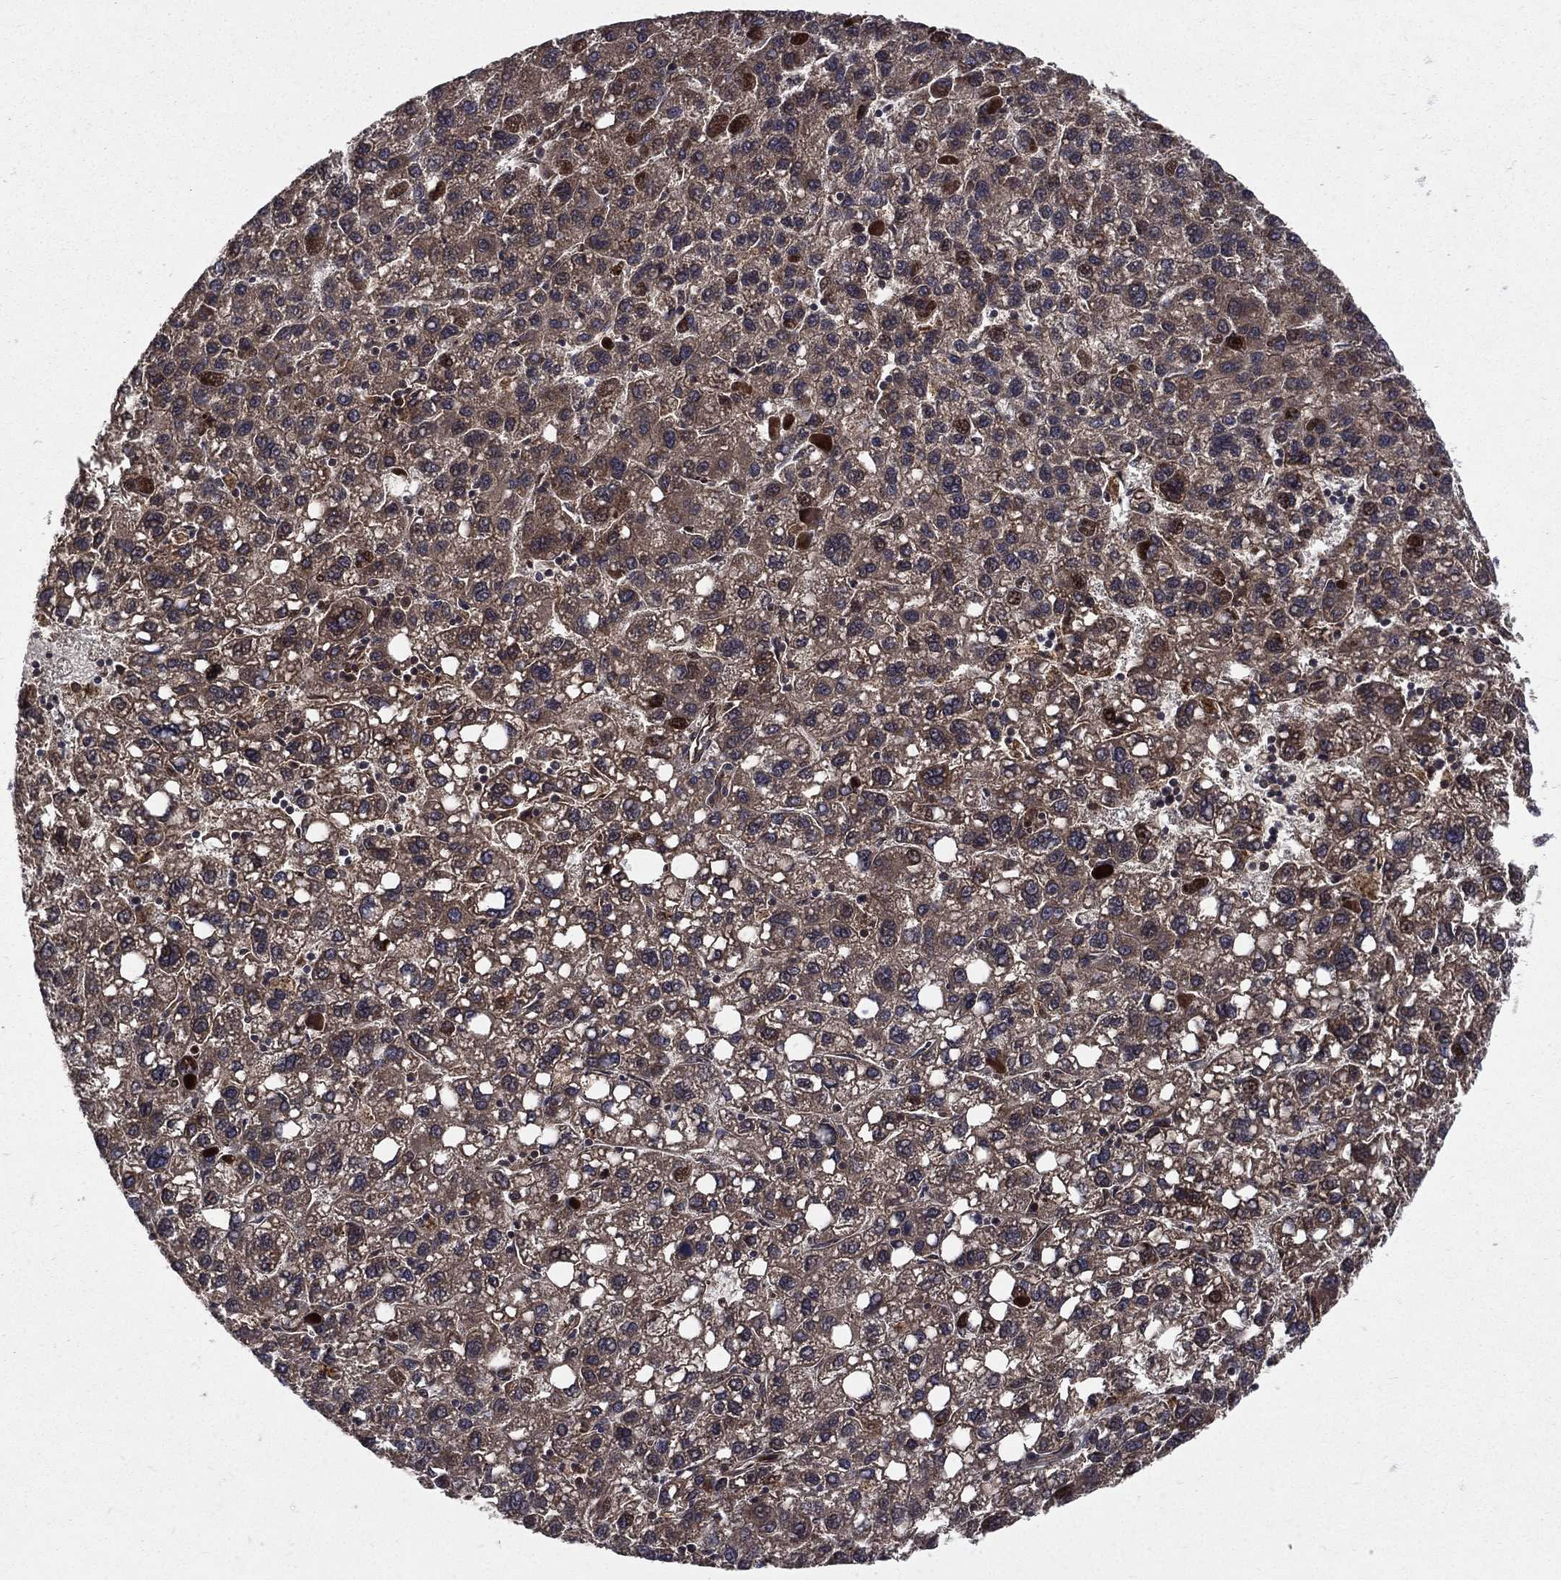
{"staining": {"intensity": "moderate", "quantity": ">75%", "location": "cytoplasmic/membranous"}, "tissue": "liver cancer", "cell_type": "Tumor cells", "image_type": "cancer", "snomed": [{"axis": "morphology", "description": "Carcinoma, Hepatocellular, NOS"}, {"axis": "topography", "description": "Liver"}], "caption": "The histopathology image displays staining of liver cancer, revealing moderate cytoplasmic/membranous protein staining (brown color) within tumor cells. Using DAB (3,3'-diaminobenzidine) (brown) and hematoxylin (blue) stains, captured at high magnification using brightfield microscopy.", "gene": "RAB11FIP4", "patient": {"sex": "female", "age": 82}}